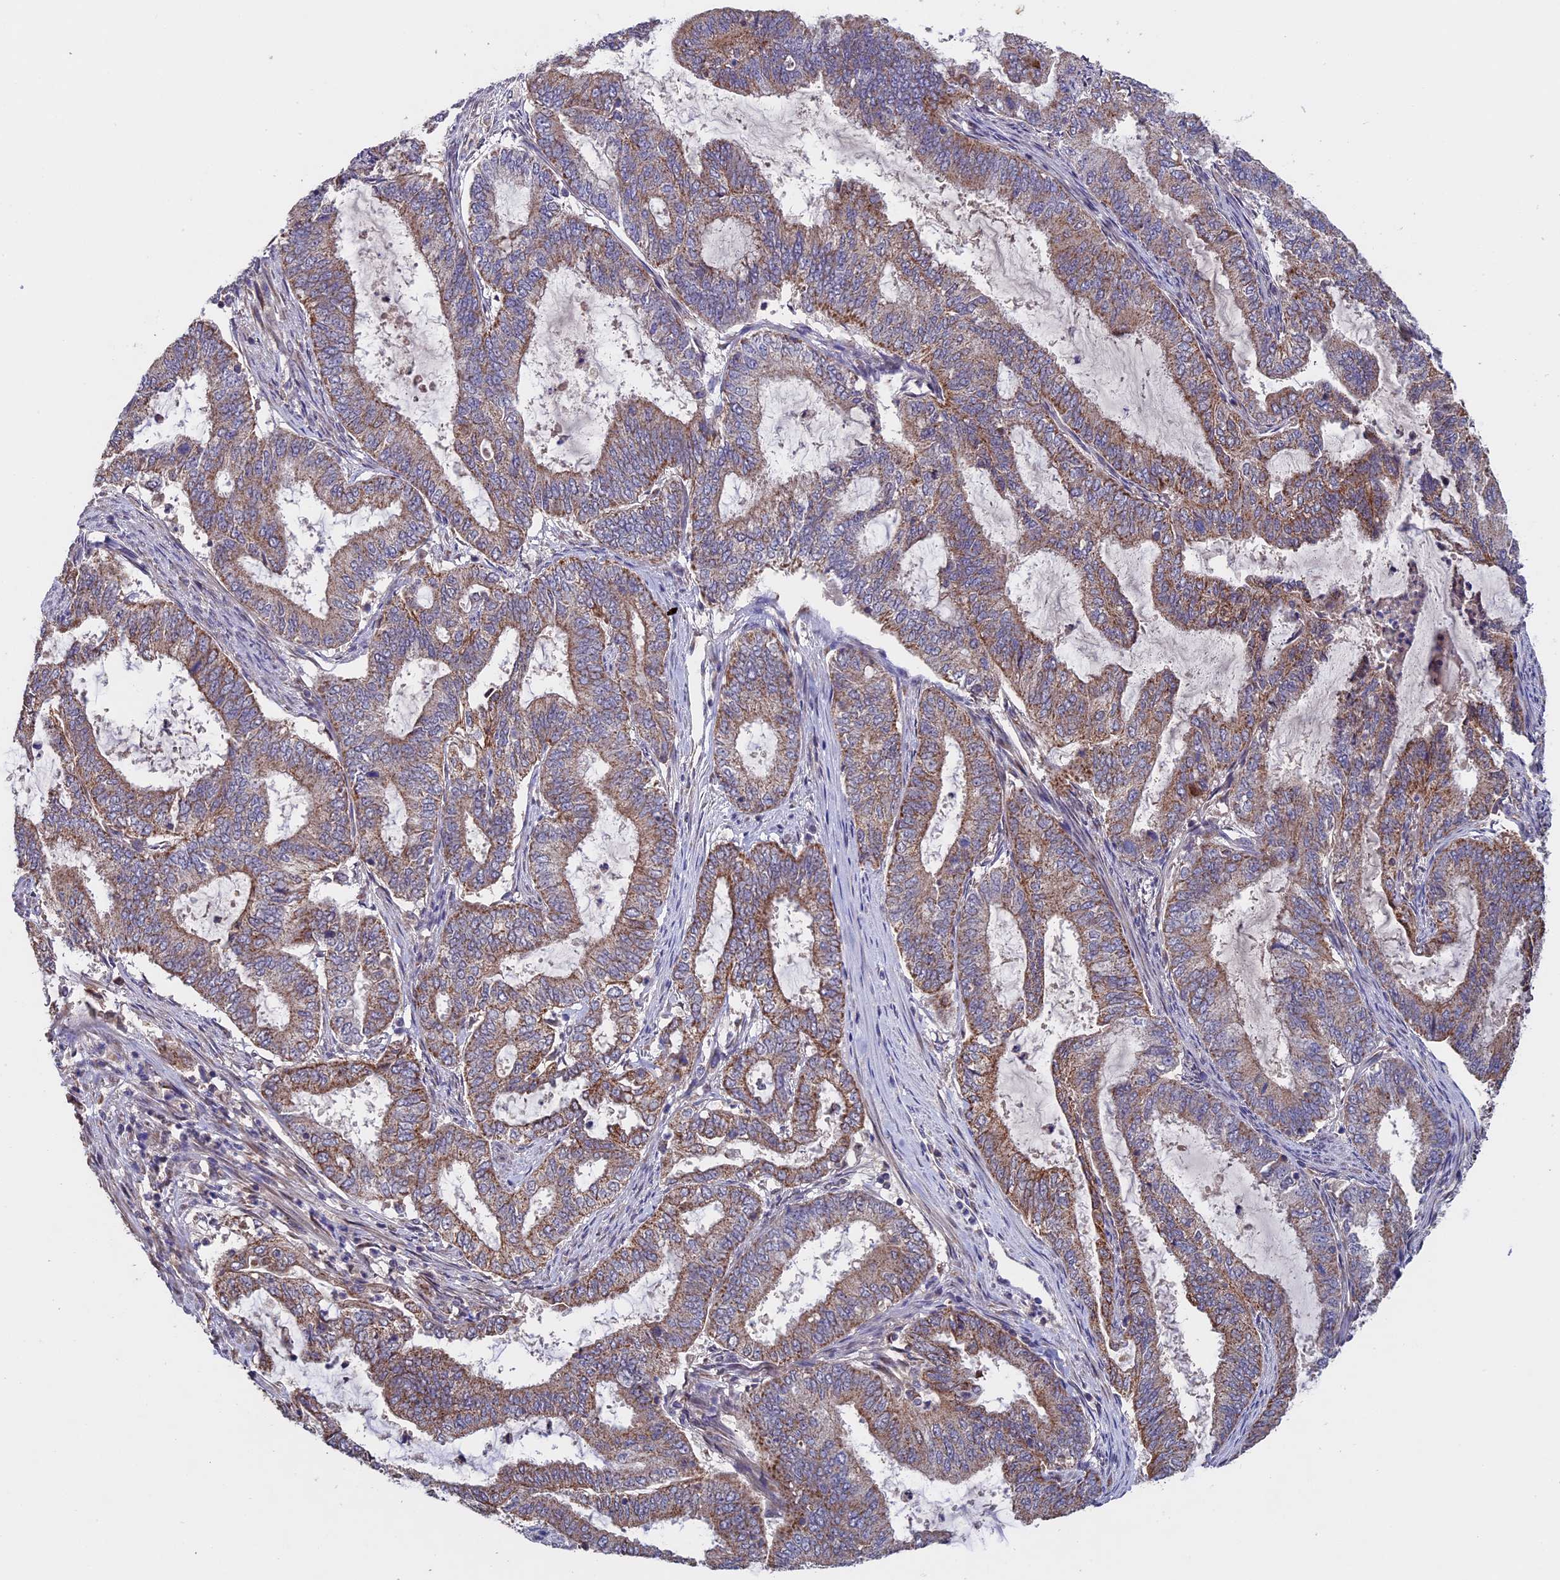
{"staining": {"intensity": "moderate", "quantity": ">75%", "location": "cytoplasmic/membranous"}, "tissue": "endometrial cancer", "cell_type": "Tumor cells", "image_type": "cancer", "snomed": [{"axis": "morphology", "description": "Adenocarcinoma, NOS"}, {"axis": "topography", "description": "Endometrium"}], "caption": "This is an image of IHC staining of endometrial cancer, which shows moderate expression in the cytoplasmic/membranous of tumor cells.", "gene": "RNF17", "patient": {"sex": "female", "age": 51}}